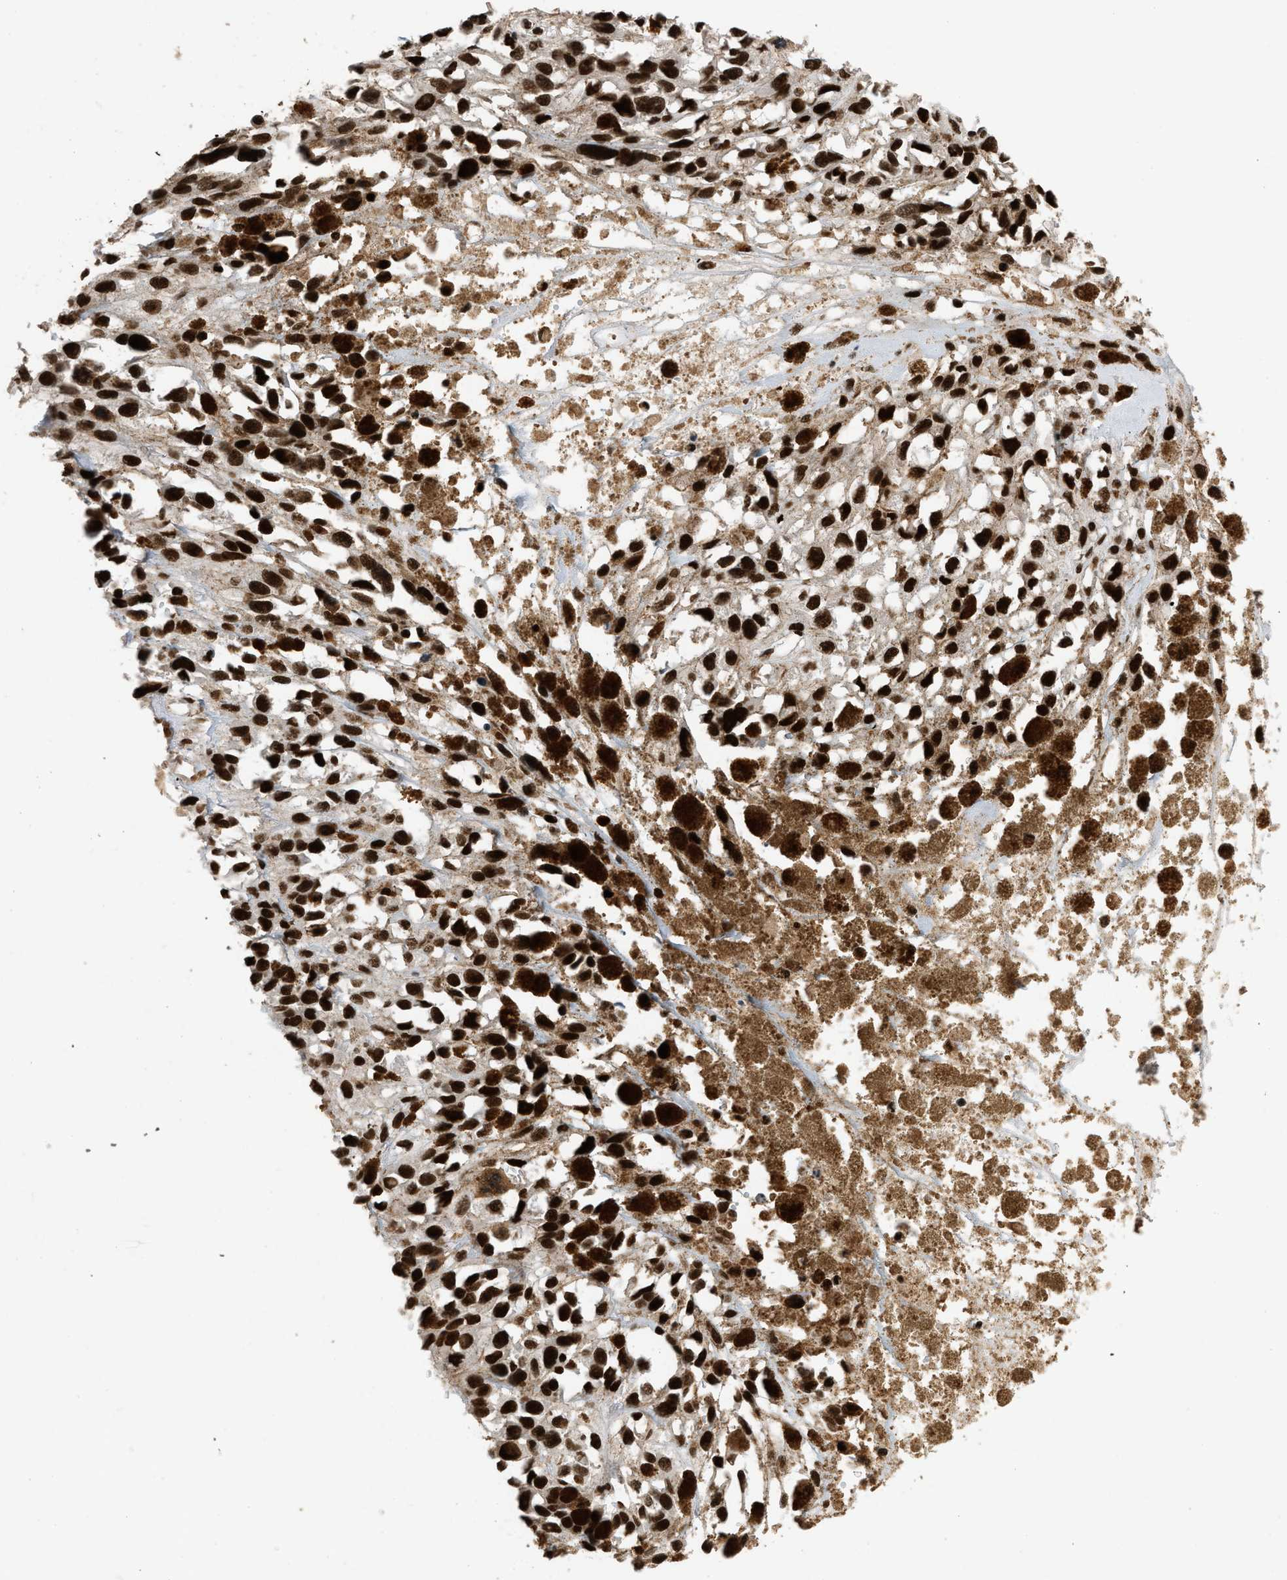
{"staining": {"intensity": "strong", "quantity": ">75%", "location": "nuclear"}, "tissue": "melanoma", "cell_type": "Tumor cells", "image_type": "cancer", "snomed": [{"axis": "morphology", "description": "Malignant melanoma, Metastatic site"}, {"axis": "topography", "description": "Lymph node"}], "caption": "DAB (3,3'-diaminobenzidine) immunohistochemical staining of melanoma reveals strong nuclear protein positivity in approximately >75% of tumor cells. Immunohistochemistry stains the protein of interest in brown and the nuclei are stained blue.", "gene": "SMARCB1", "patient": {"sex": "male", "age": 59}}